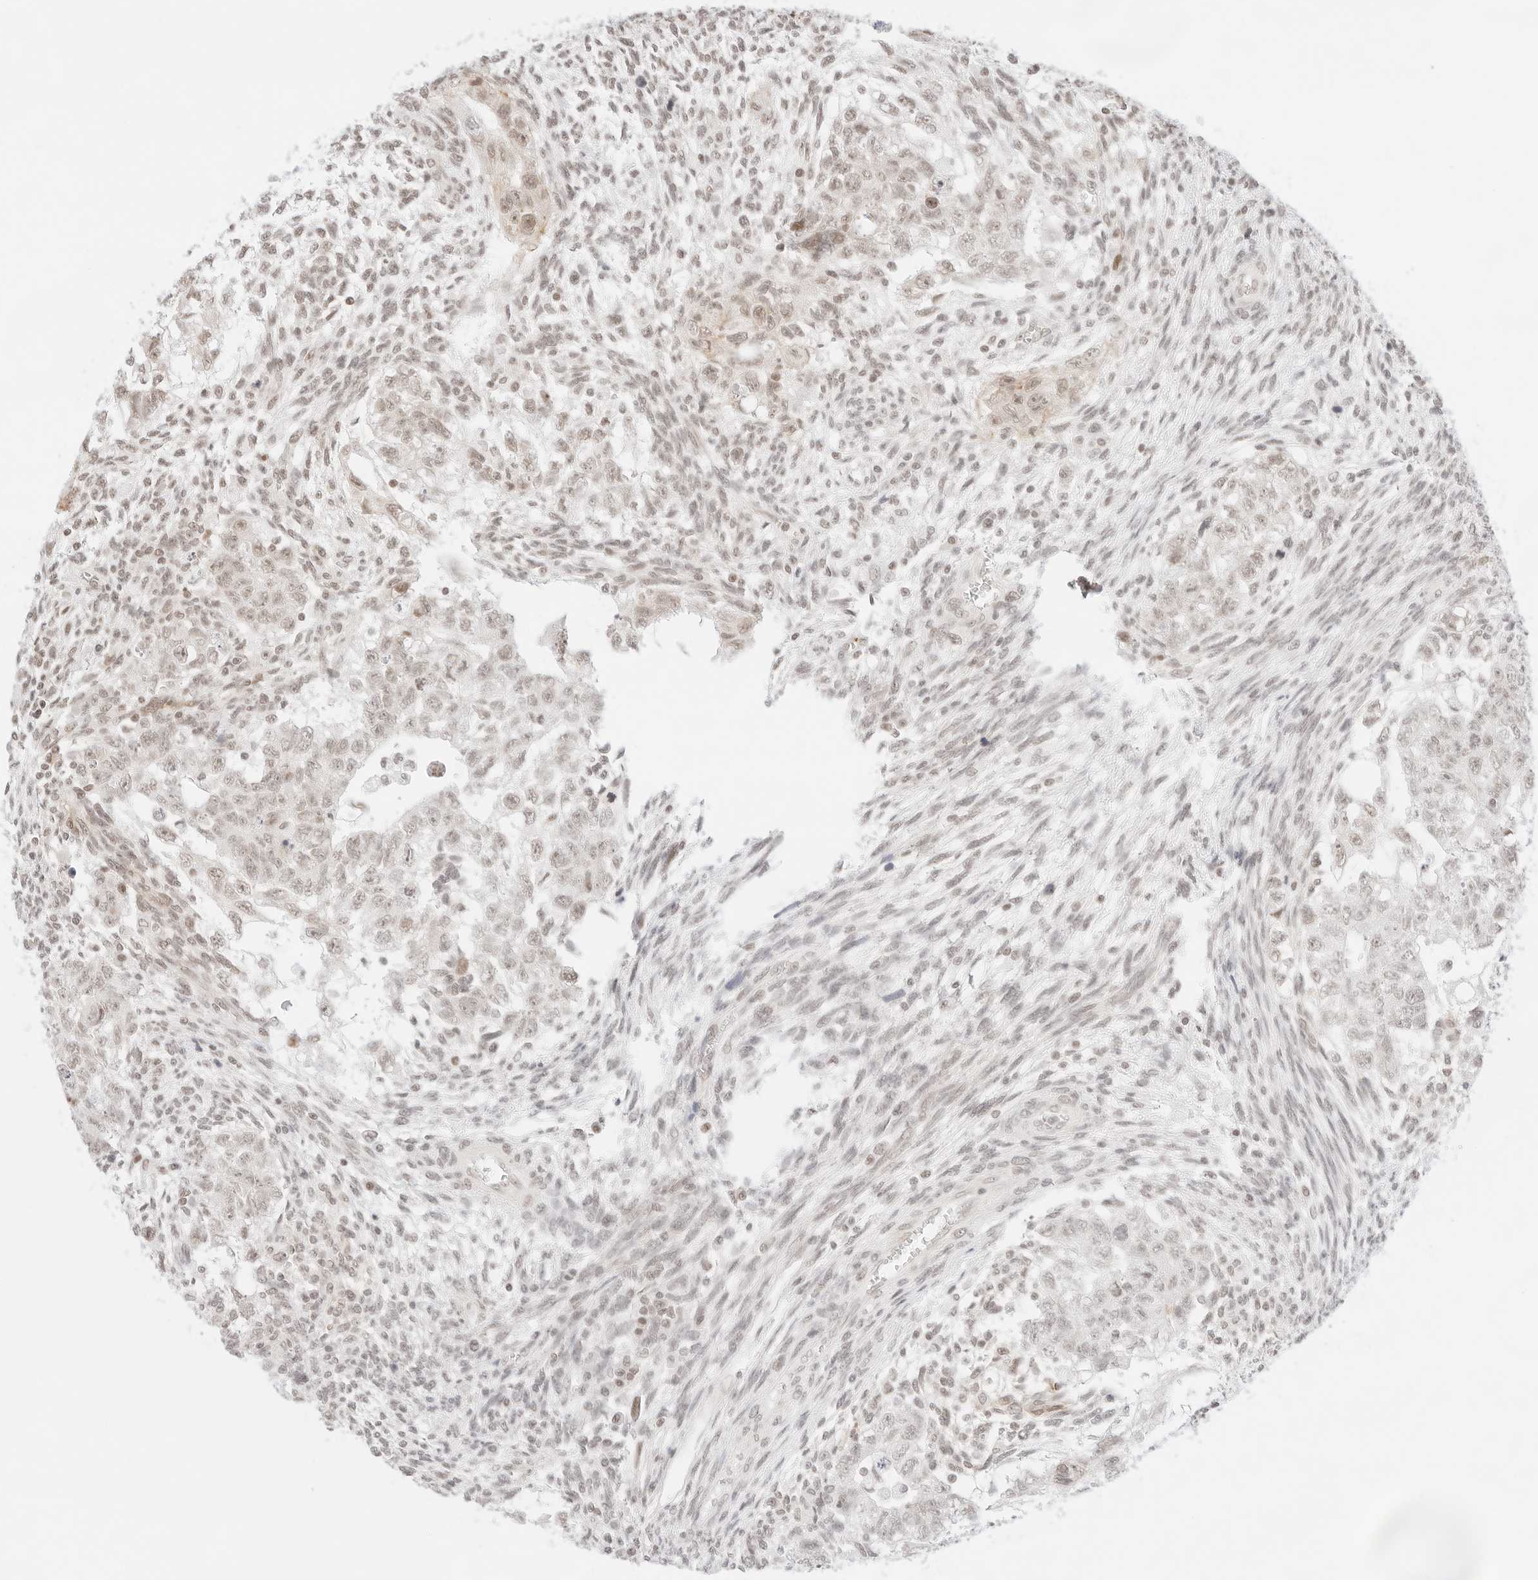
{"staining": {"intensity": "moderate", "quantity": "<25%", "location": "cytoplasmic/membranous"}, "tissue": "testis cancer", "cell_type": "Tumor cells", "image_type": "cancer", "snomed": [{"axis": "morphology", "description": "Carcinoma, Embryonal, NOS"}, {"axis": "topography", "description": "Testis"}], "caption": "Testis cancer (embryonal carcinoma) stained with IHC displays moderate cytoplasmic/membranous expression in approximately <25% of tumor cells. (IHC, brightfield microscopy, high magnification).", "gene": "GNAS", "patient": {"sex": "male", "age": 37}}